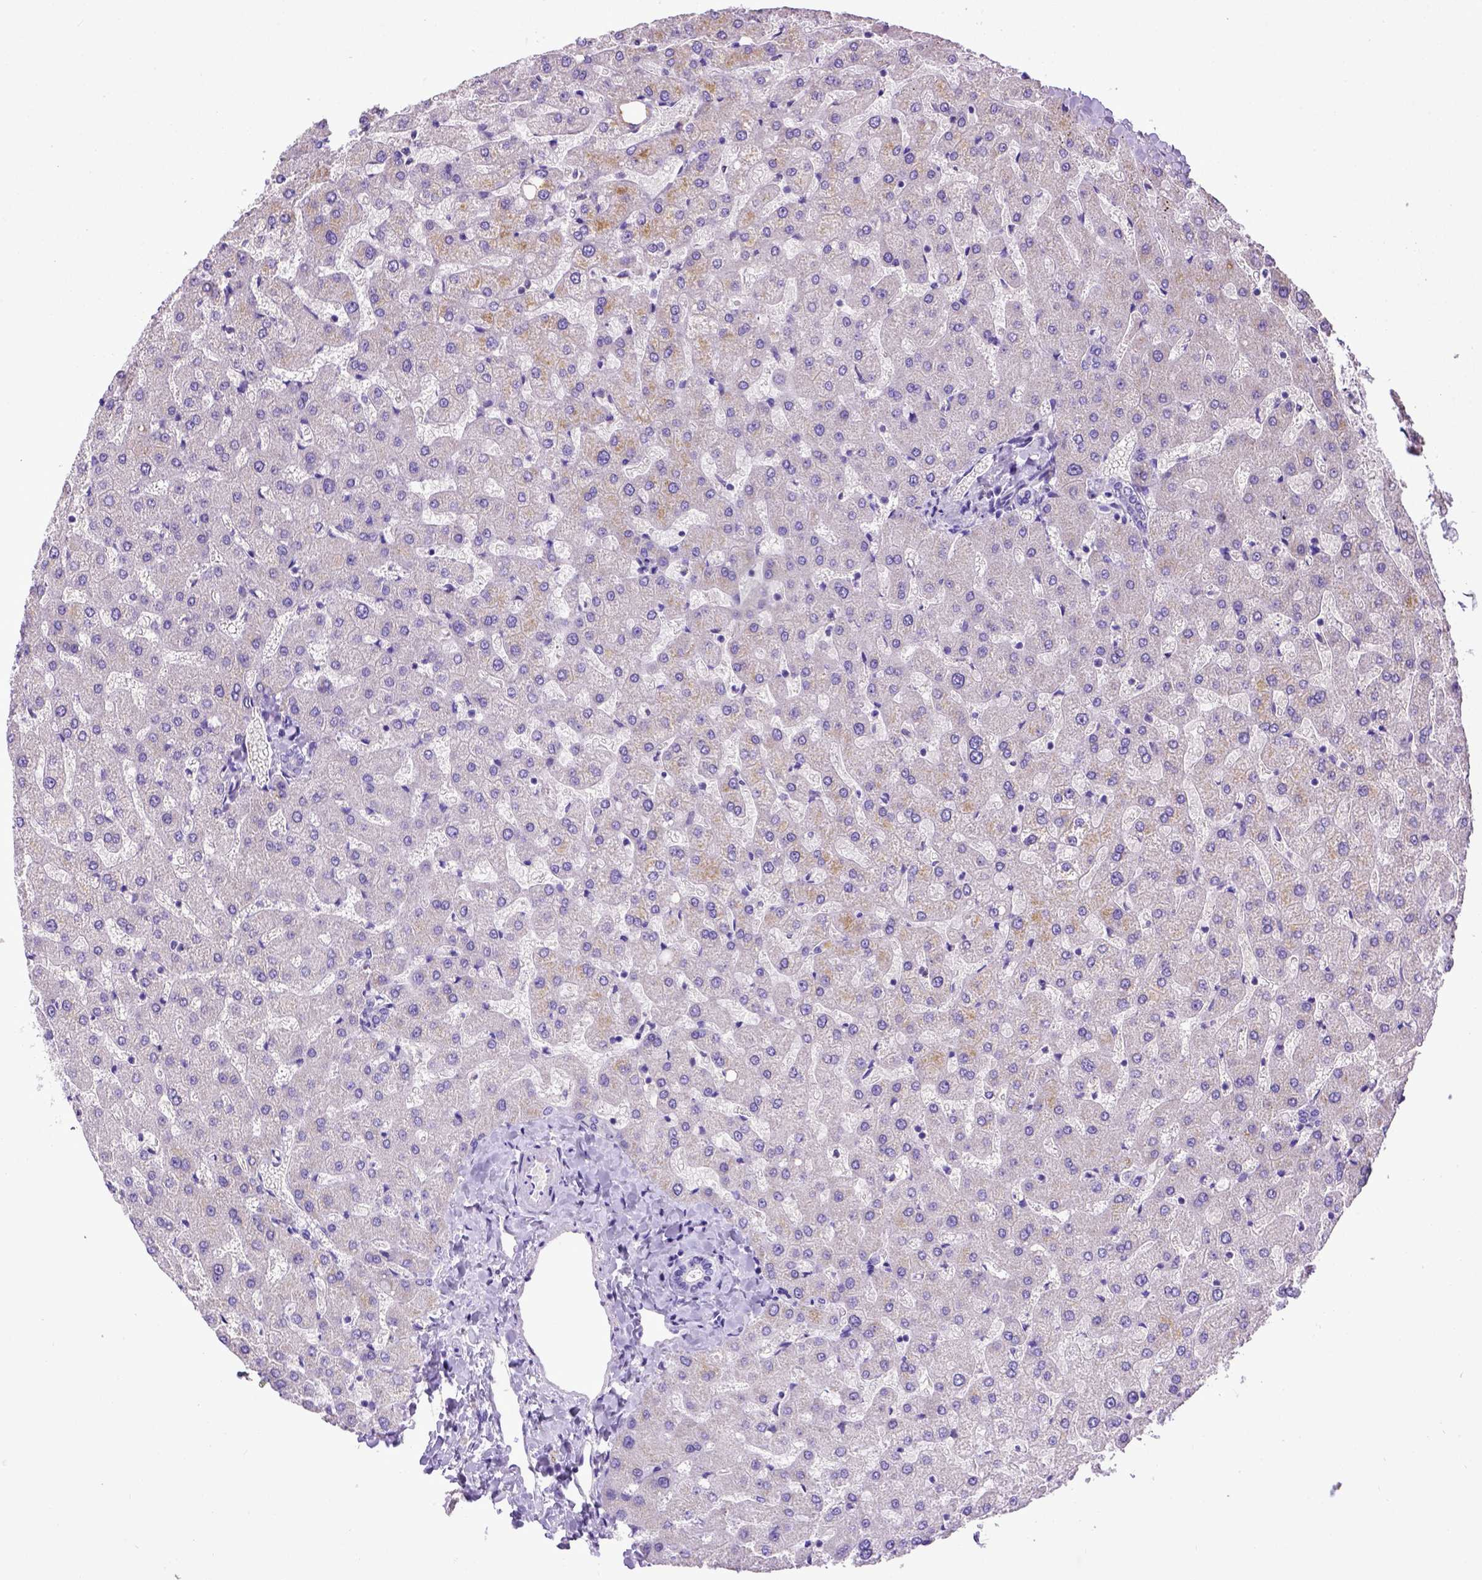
{"staining": {"intensity": "negative", "quantity": "none", "location": "none"}, "tissue": "liver", "cell_type": "Cholangiocytes", "image_type": "normal", "snomed": [{"axis": "morphology", "description": "Normal tissue, NOS"}, {"axis": "topography", "description": "Liver"}], "caption": "High magnification brightfield microscopy of unremarkable liver stained with DAB (3,3'-diaminobenzidine) (brown) and counterstained with hematoxylin (blue): cholangiocytes show no significant expression. Nuclei are stained in blue.", "gene": "SPEF1", "patient": {"sex": "female", "age": 50}}